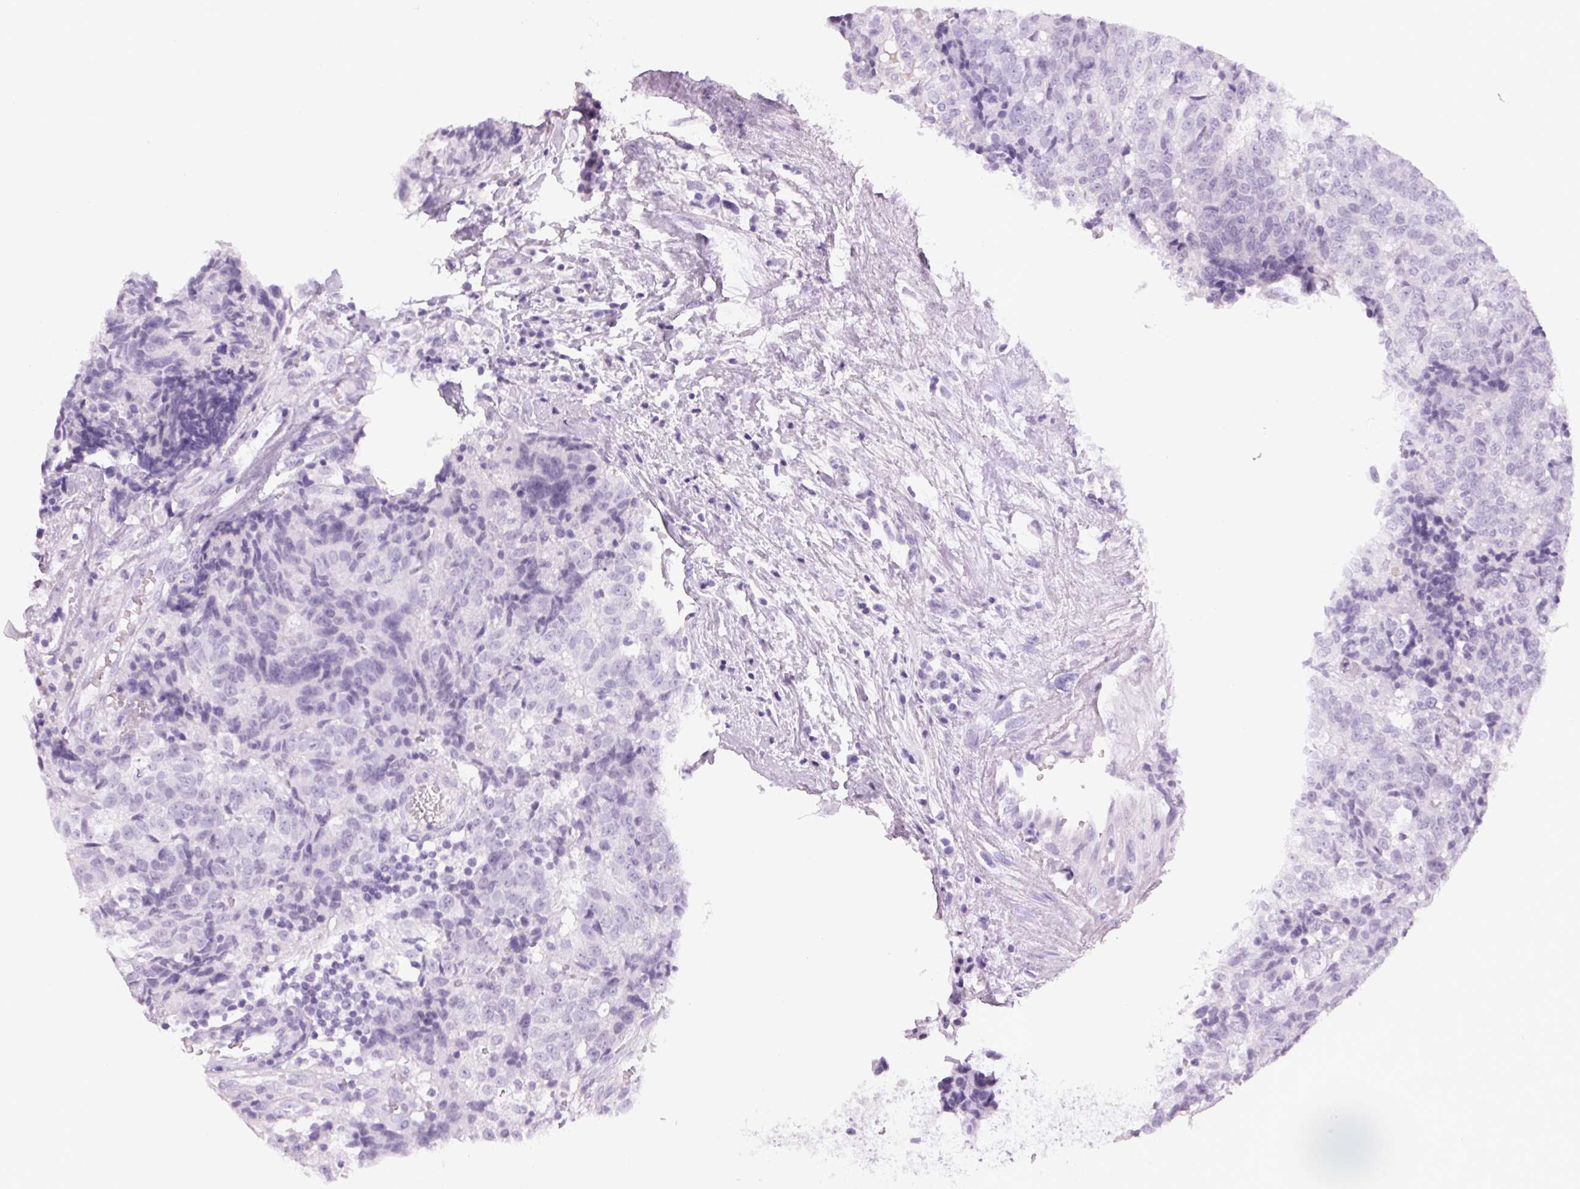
{"staining": {"intensity": "negative", "quantity": "none", "location": "none"}, "tissue": "prostate cancer", "cell_type": "Tumor cells", "image_type": "cancer", "snomed": [{"axis": "morphology", "description": "Adenocarcinoma, High grade"}, {"axis": "topography", "description": "Prostate and seminal vesicle, NOS"}], "caption": "This is an immunohistochemistry (IHC) histopathology image of human prostate cancer. There is no staining in tumor cells.", "gene": "ADAM20", "patient": {"sex": "male", "age": 60}}